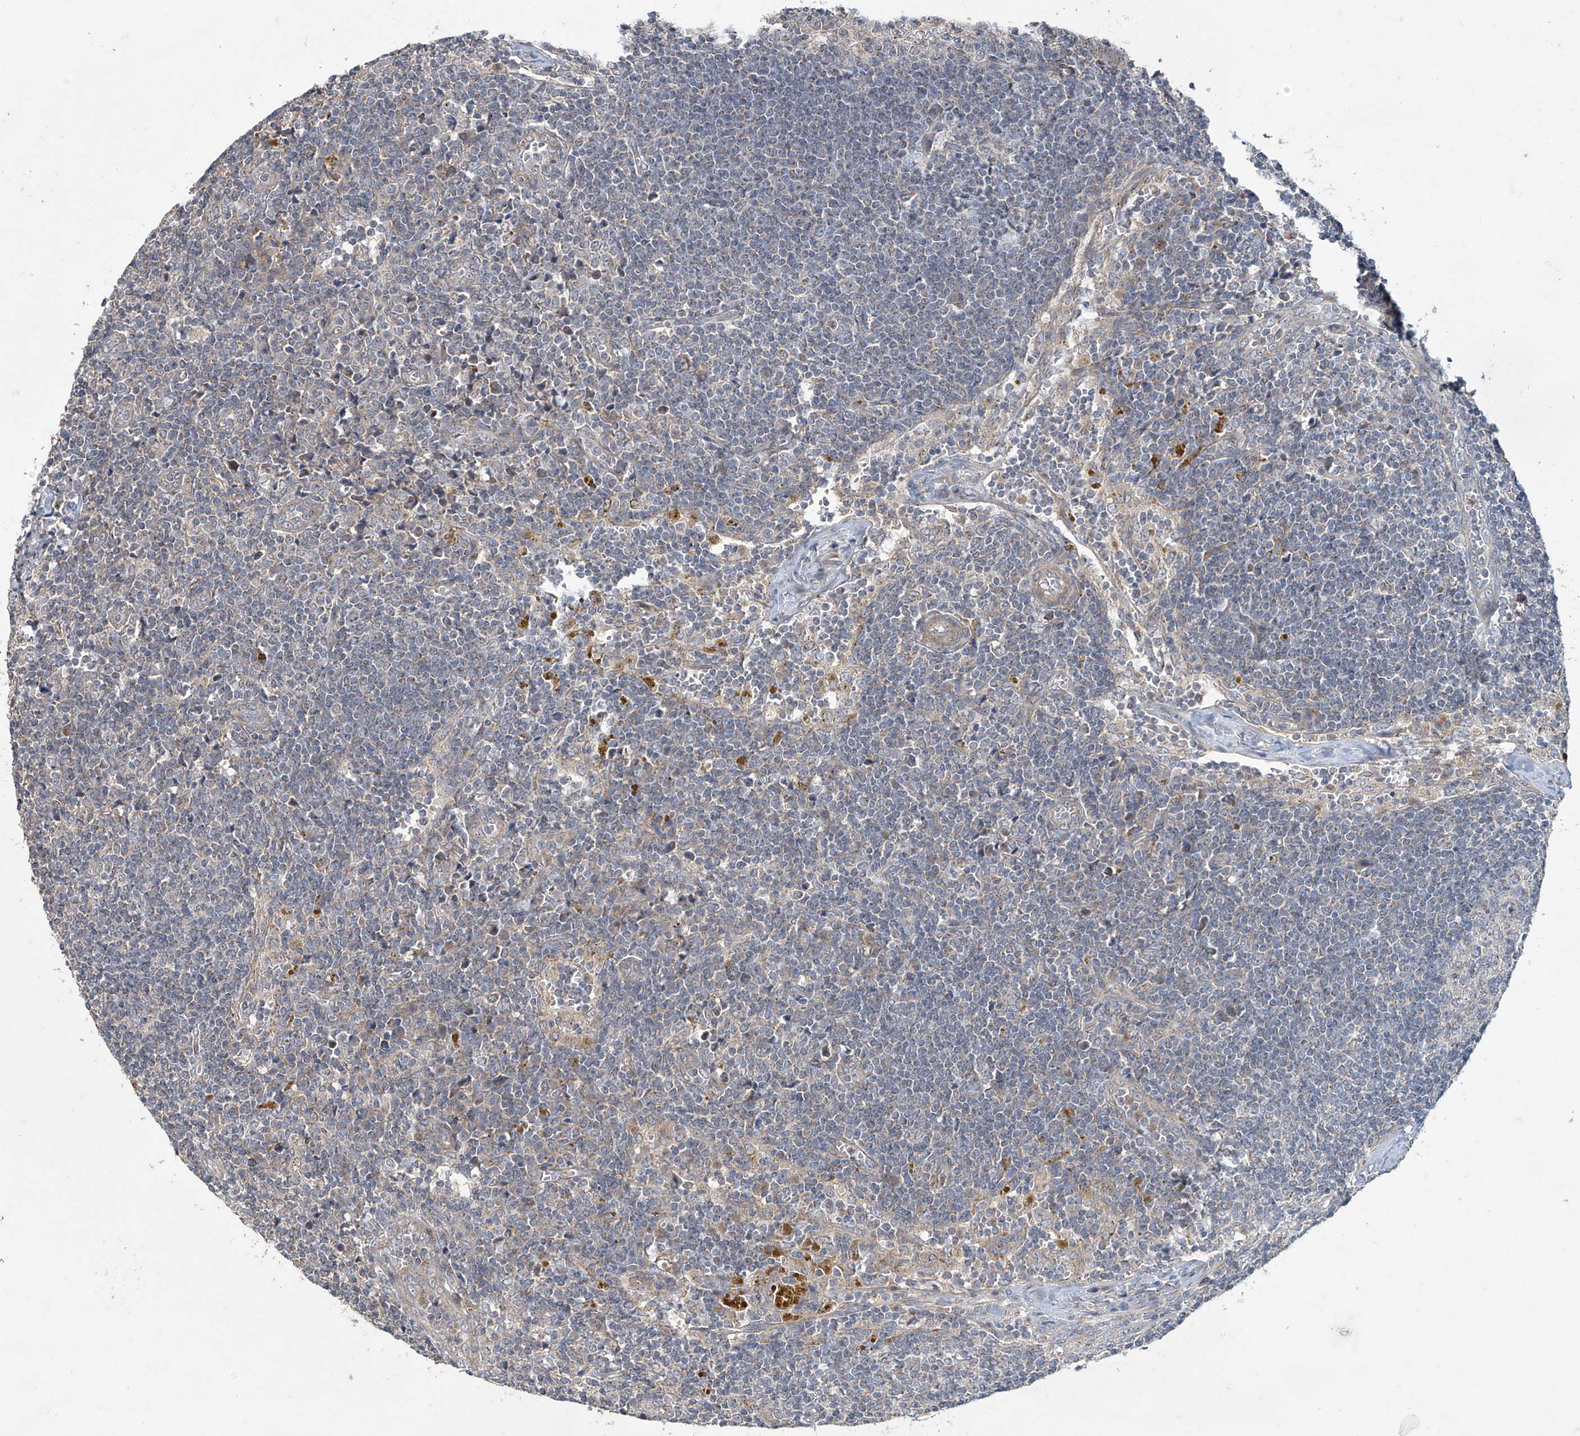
{"staining": {"intensity": "weak", "quantity": "25%-75%", "location": "cytoplasmic/membranous"}, "tissue": "lymph node", "cell_type": "Germinal center cells", "image_type": "normal", "snomed": [{"axis": "morphology", "description": "Normal tissue, NOS"}, {"axis": "morphology", "description": "Squamous cell carcinoma, metastatic, NOS"}, {"axis": "topography", "description": "Lymph node"}], "caption": "Brown immunohistochemical staining in unremarkable human lymph node exhibits weak cytoplasmic/membranous staining in about 25%-75% of germinal center cells. Nuclei are stained in blue.", "gene": "TRIM60", "patient": {"sex": "male", "age": 73}}